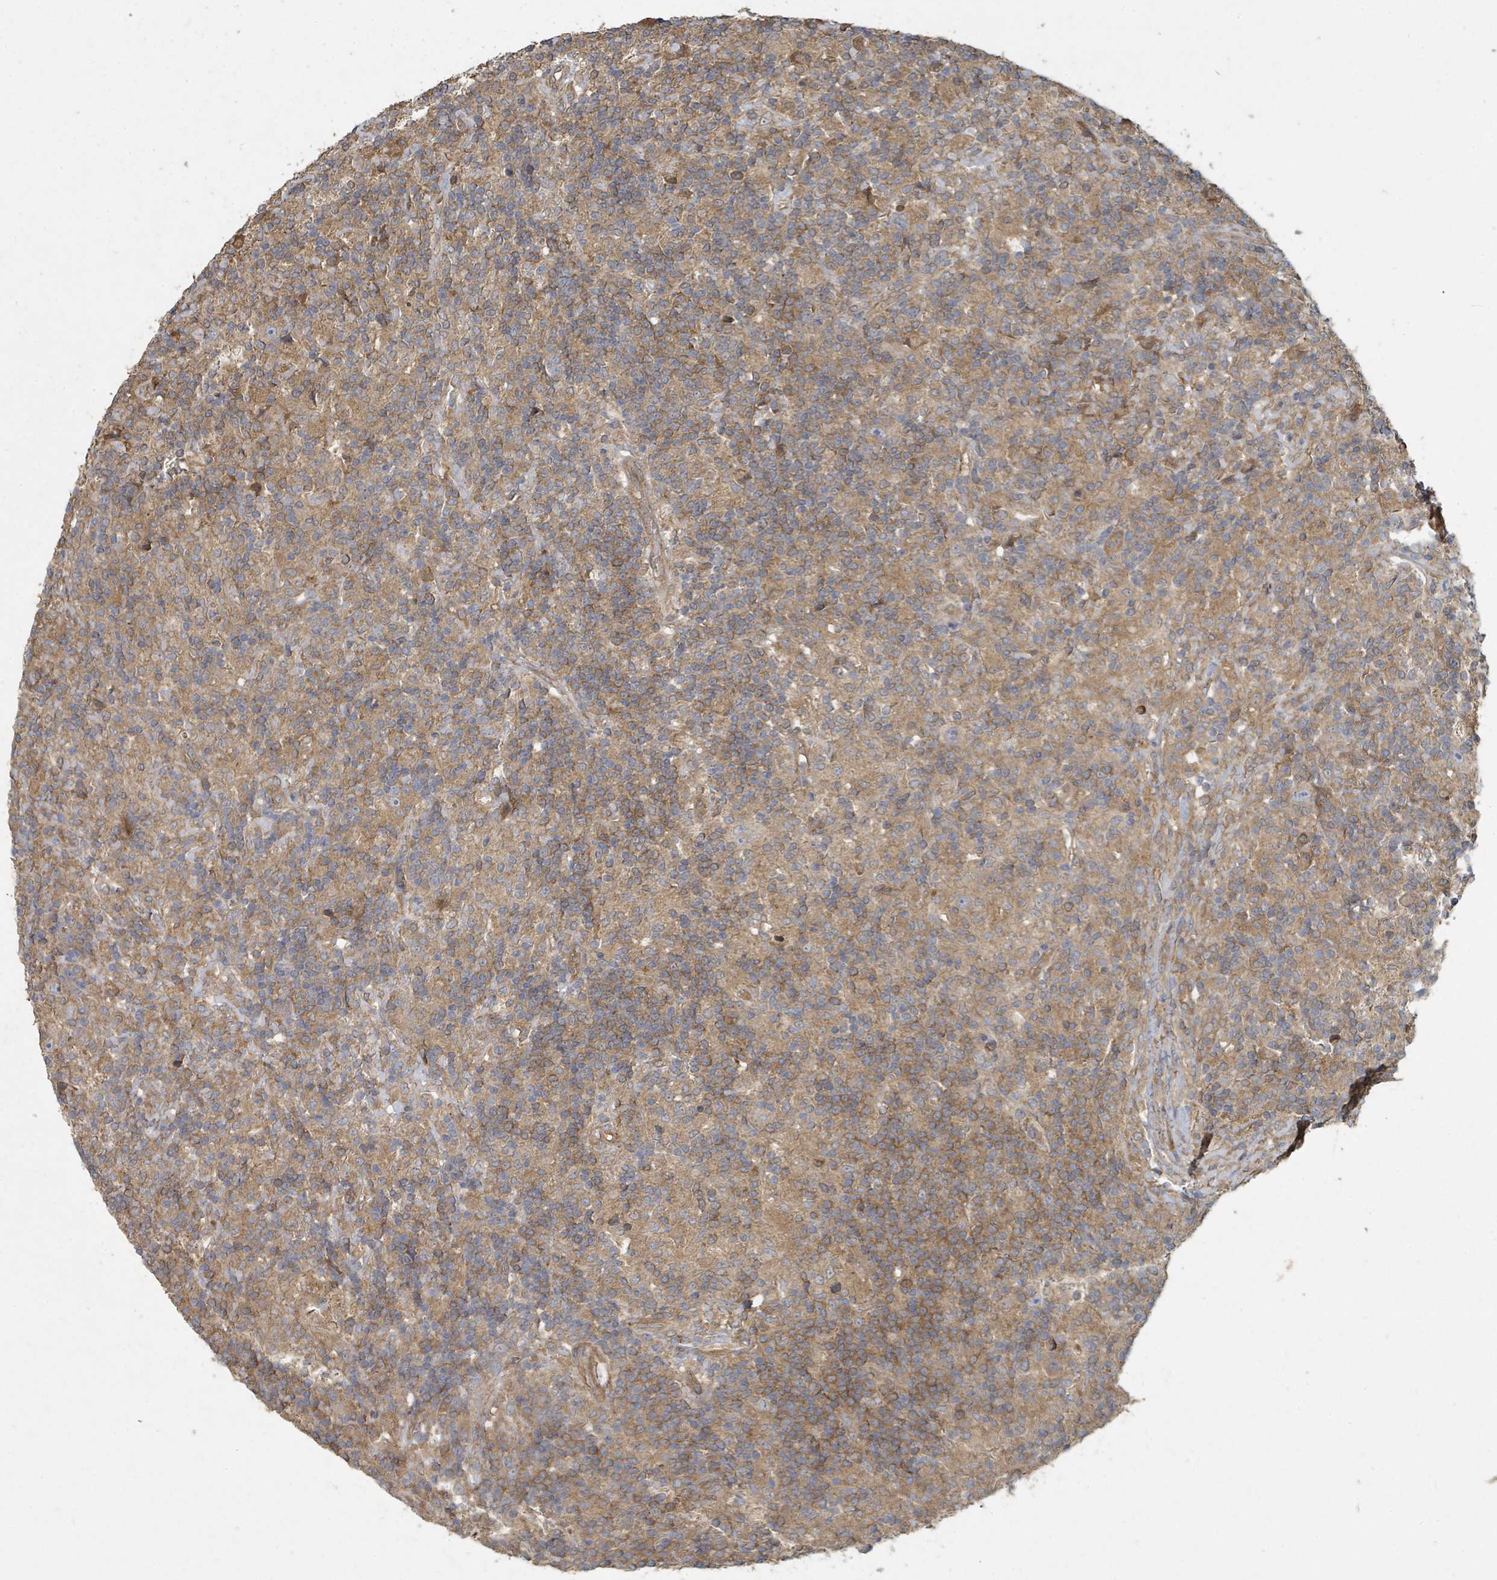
{"staining": {"intensity": "weak", "quantity": "25%-75%", "location": "cytoplasmic/membranous"}, "tissue": "lymphoma", "cell_type": "Tumor cells", "image_type": "cancer", "snomed": [{"axis": "morphology", "description": "Hodgkin's disease, NOS"}, {"axis": "topography", "description": "Lymph node"}], "caption": "Hodgkin's disease stained for a protein exhibits weak cytoplasmic/membranous positivity in tumor cells.", "gene": "WDFY1", "patient": {"sex": "male", "age": 70}}